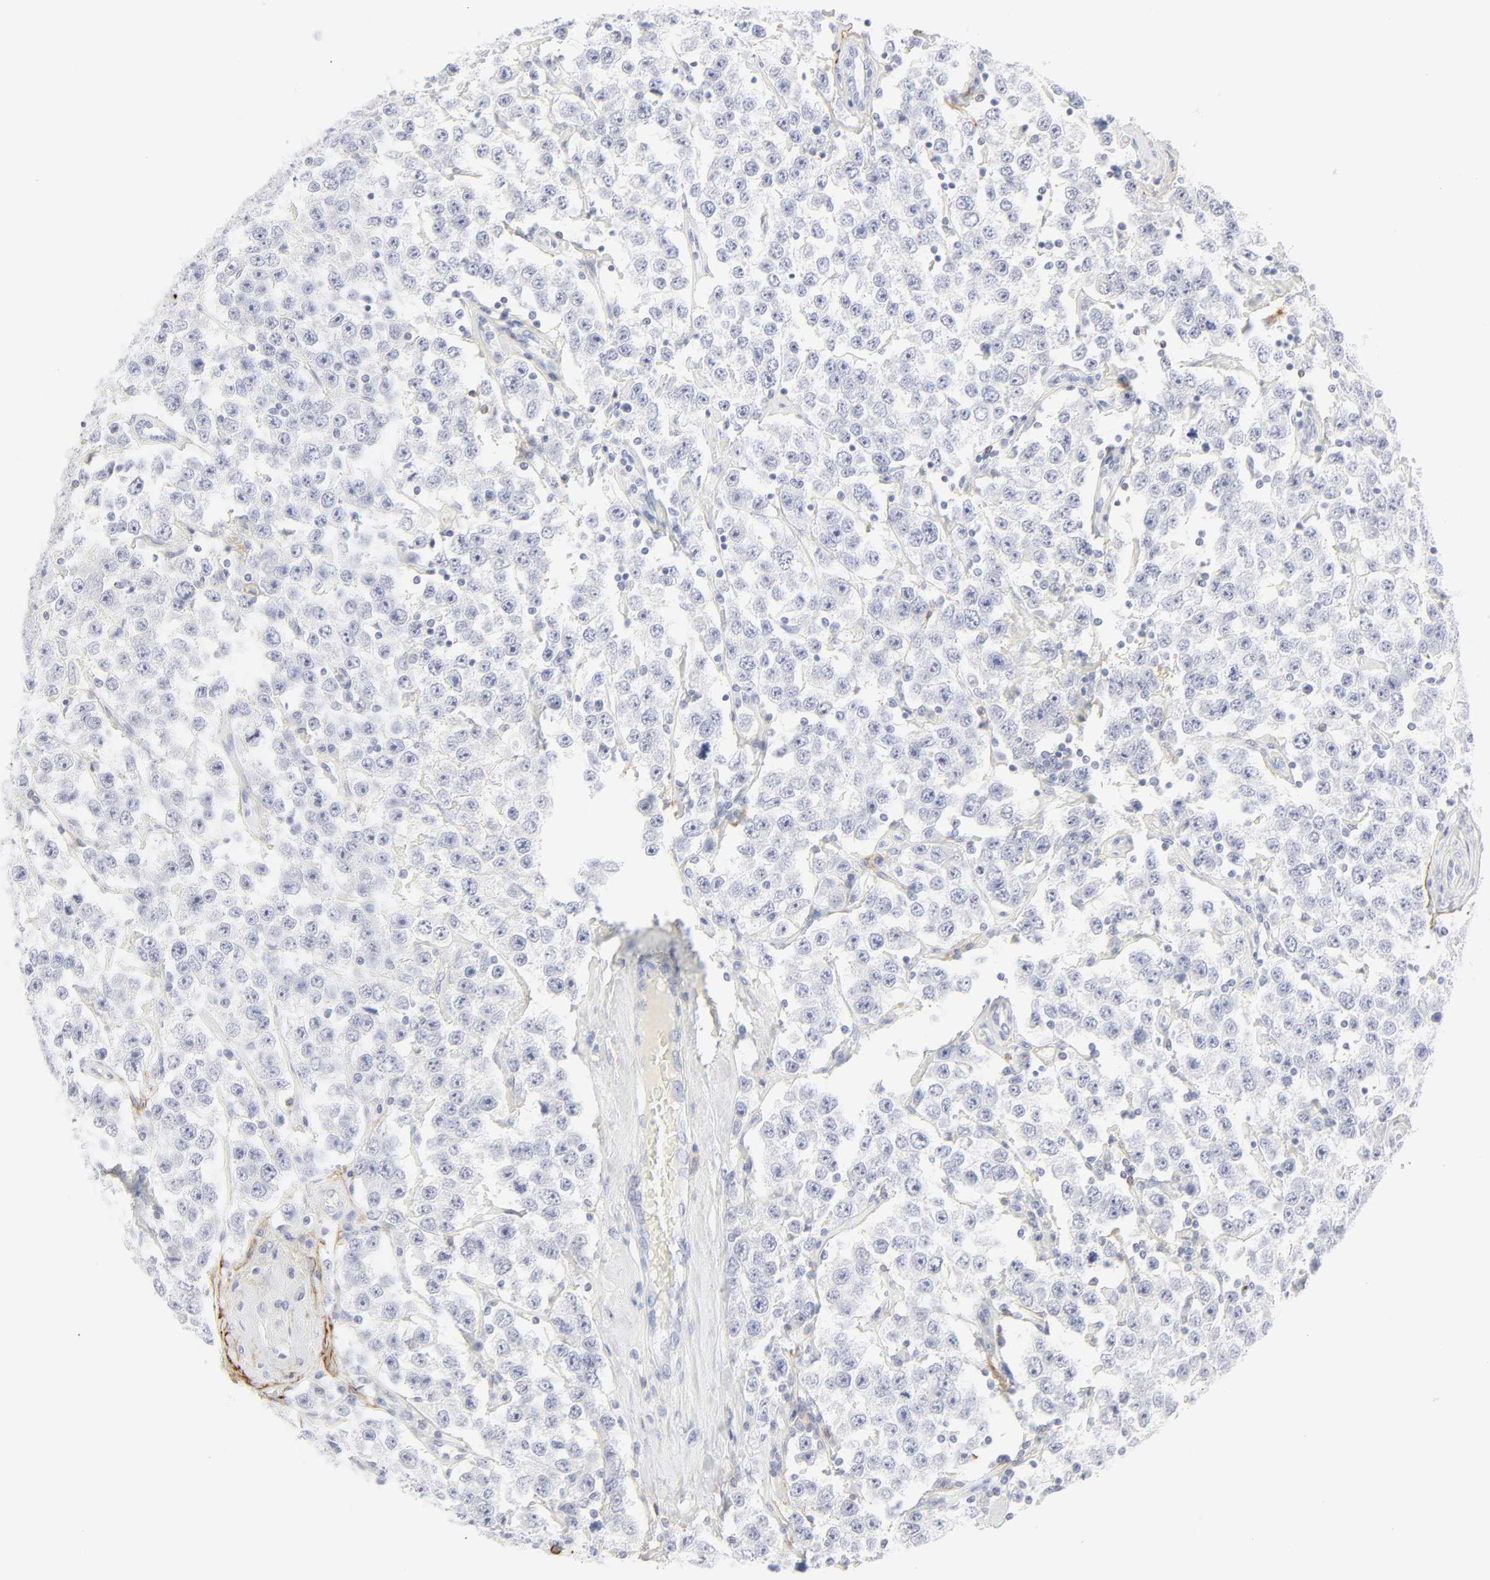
{"staining": {"intensity": "negative", "quantity": "none", "location": "none"}, "tissue": "testis cancer", "cell_type": "Tumor cells", "image_type": "cancer", "snomed": [{"axis": "morphology", "description": "Seminoma, NOS"}, {"axis": "topography", "description": "Testis"}], "caption": "Immunohistochemical staining of seminoma (testis) shows no significant staining in tumor cells. (IHC, brightfield microscopy, high magnification).", "gene": "CCR7", "patient": {"sex": "male", "age": 52}}